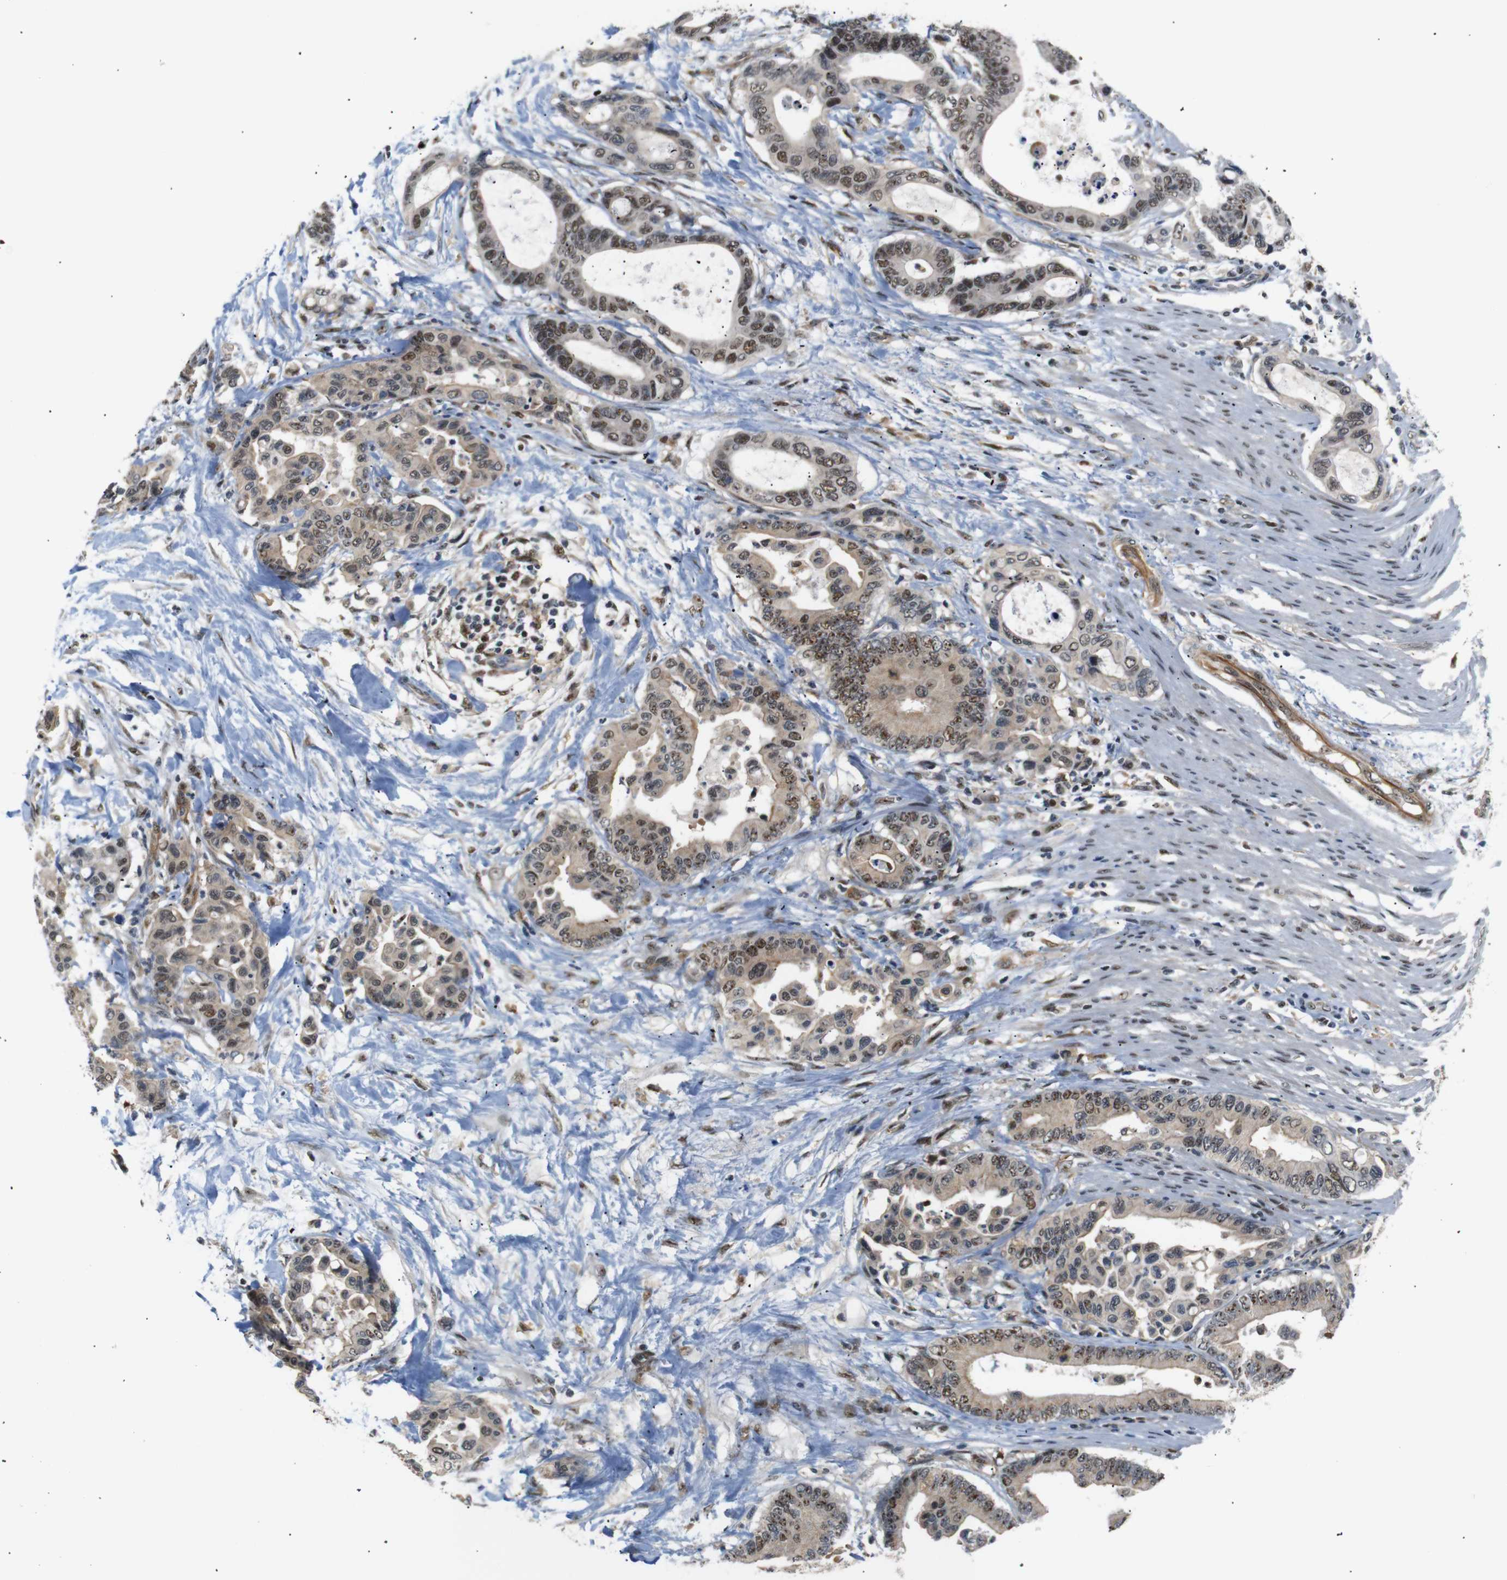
{"staining": {"intensity": "moderate", "quantity": "25%-75%", "location": "cytoplasmic/membranous,nuclear"}, "tissue": "colorectal cancer", "cell_type": "Tumor cells", "image_type": "cancer", "snomed": [{"axis": "morphology", "description": "Normal tissue, NOS"}, {"axis": "morphology", "description": "Adenocarcinoma, NOS"}, {"axis": "topography", "description": "Colon"}], "caption": "Protein analysis of colorectal cancer (adenocarcinoma) tissue displays moderate cytoplasmic/membranous and nuclear staining in approximately 25%-75% of tumor cells.", "gene": "PARN", "patient": {"sex": "male", "age": 82}}